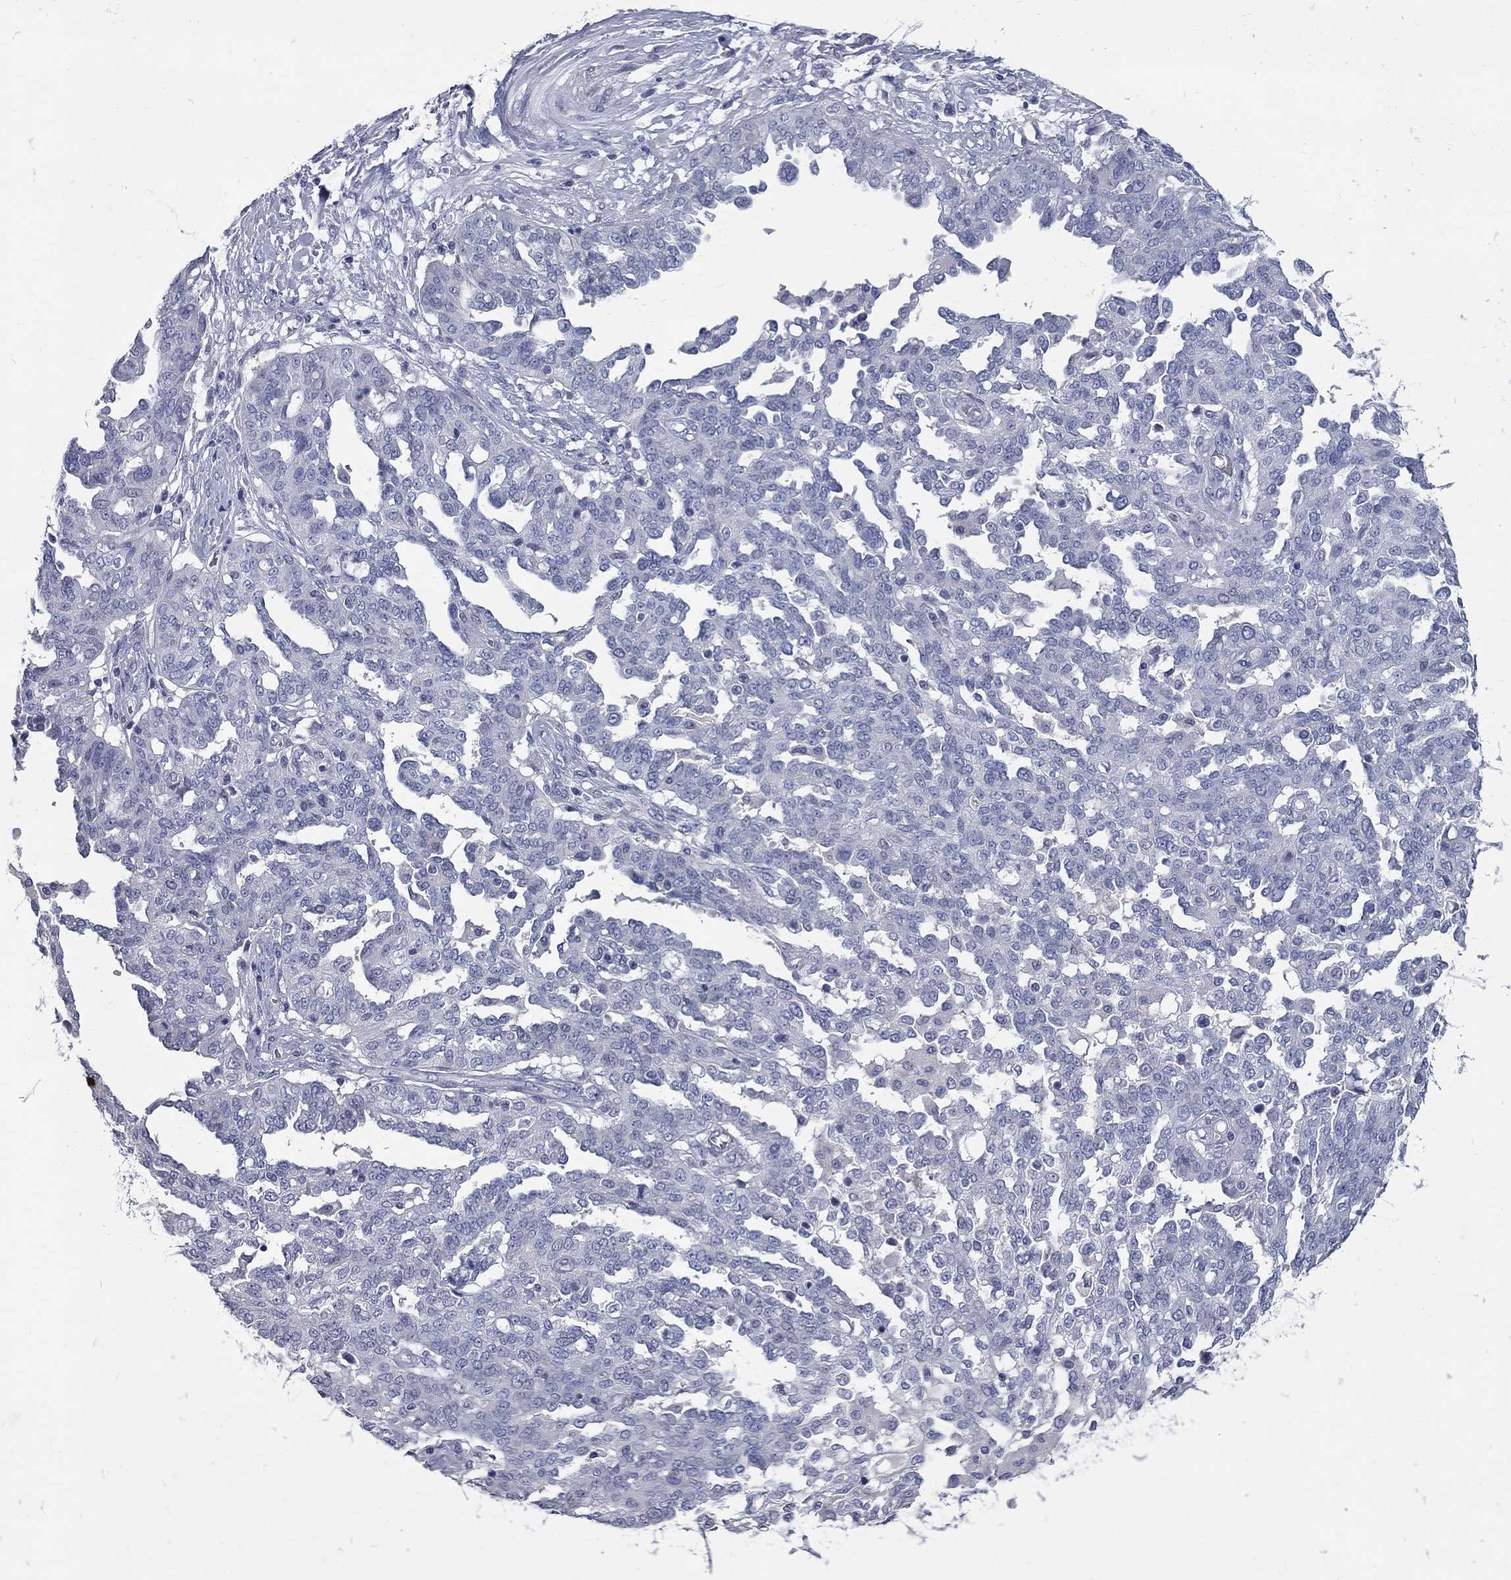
{"staining": {"intensity": "negative", "quantity": "none", "location": "none"}, "tissue": "ovarian cancer", "cell_type": "Tumor cells", "image_type": "cancer", "snomed": [{"axis": "morphology", "description": "Cystadenocarcinoma, serous, NOS"}, {"axis": "topography", "description": "Ovary"}], "caption": "Immunohistochemical staining of ovarian serous cystadenocarcinoma exhibits no significant staining in tumor cells.", "gene": "SYT12", "patient": {"sex": "female", "age": 67}}